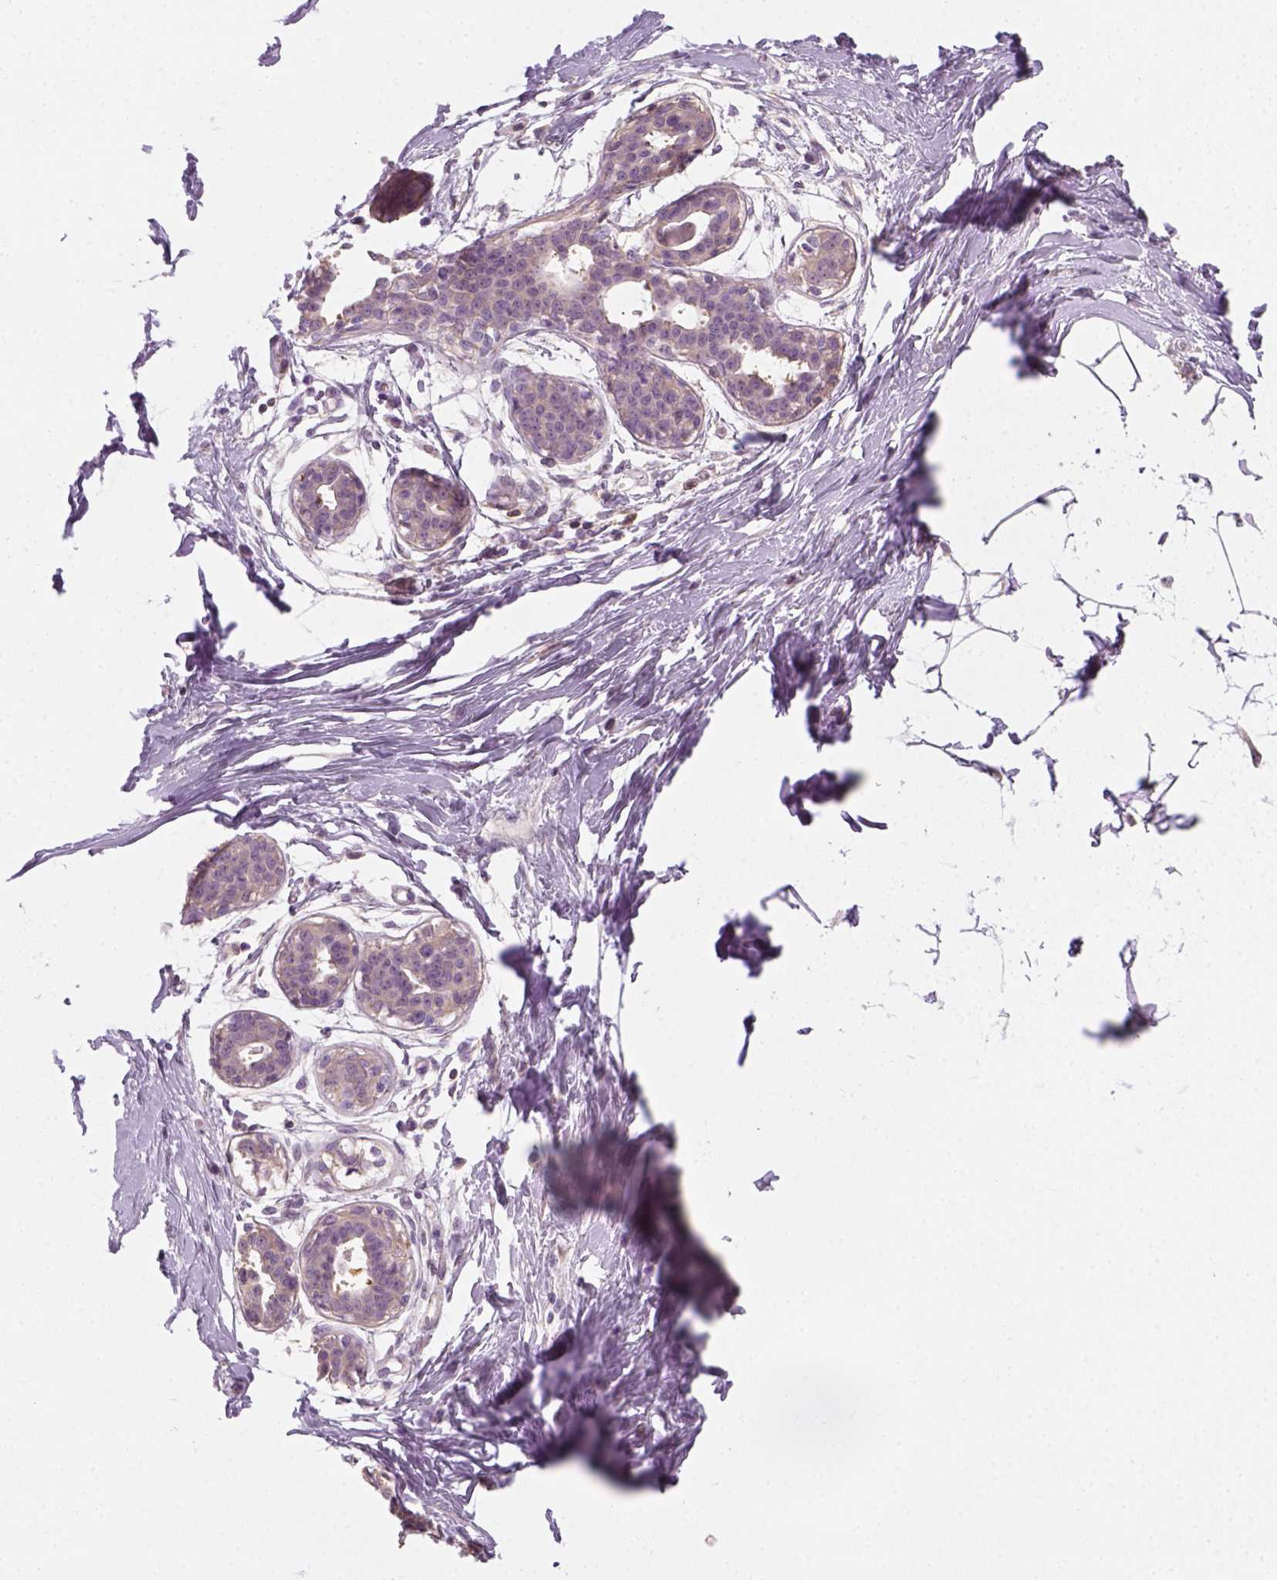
{"staining": {"intensity": "negative", "quantity": "none", "location": "none"}, "tissue": "breast", "cell_type": "Adipocytes", "image_type": "normal", "snomed": [{"axis": "morphology", "description": "Normal tissue, NOS"}, {"axis": "topography", "description": "Breast"}], "caption": "This image is of normal breast stained with immunohistochemistry (IHC) to label a protein in brown with the nuclei are counter-stained blue. There is no positivity in adipocytes. (Immunohistochemistry, brightfield microscopy, high magnification).", "gene": "EPHB1", "patient": {"sex": "female", "age": 45}}